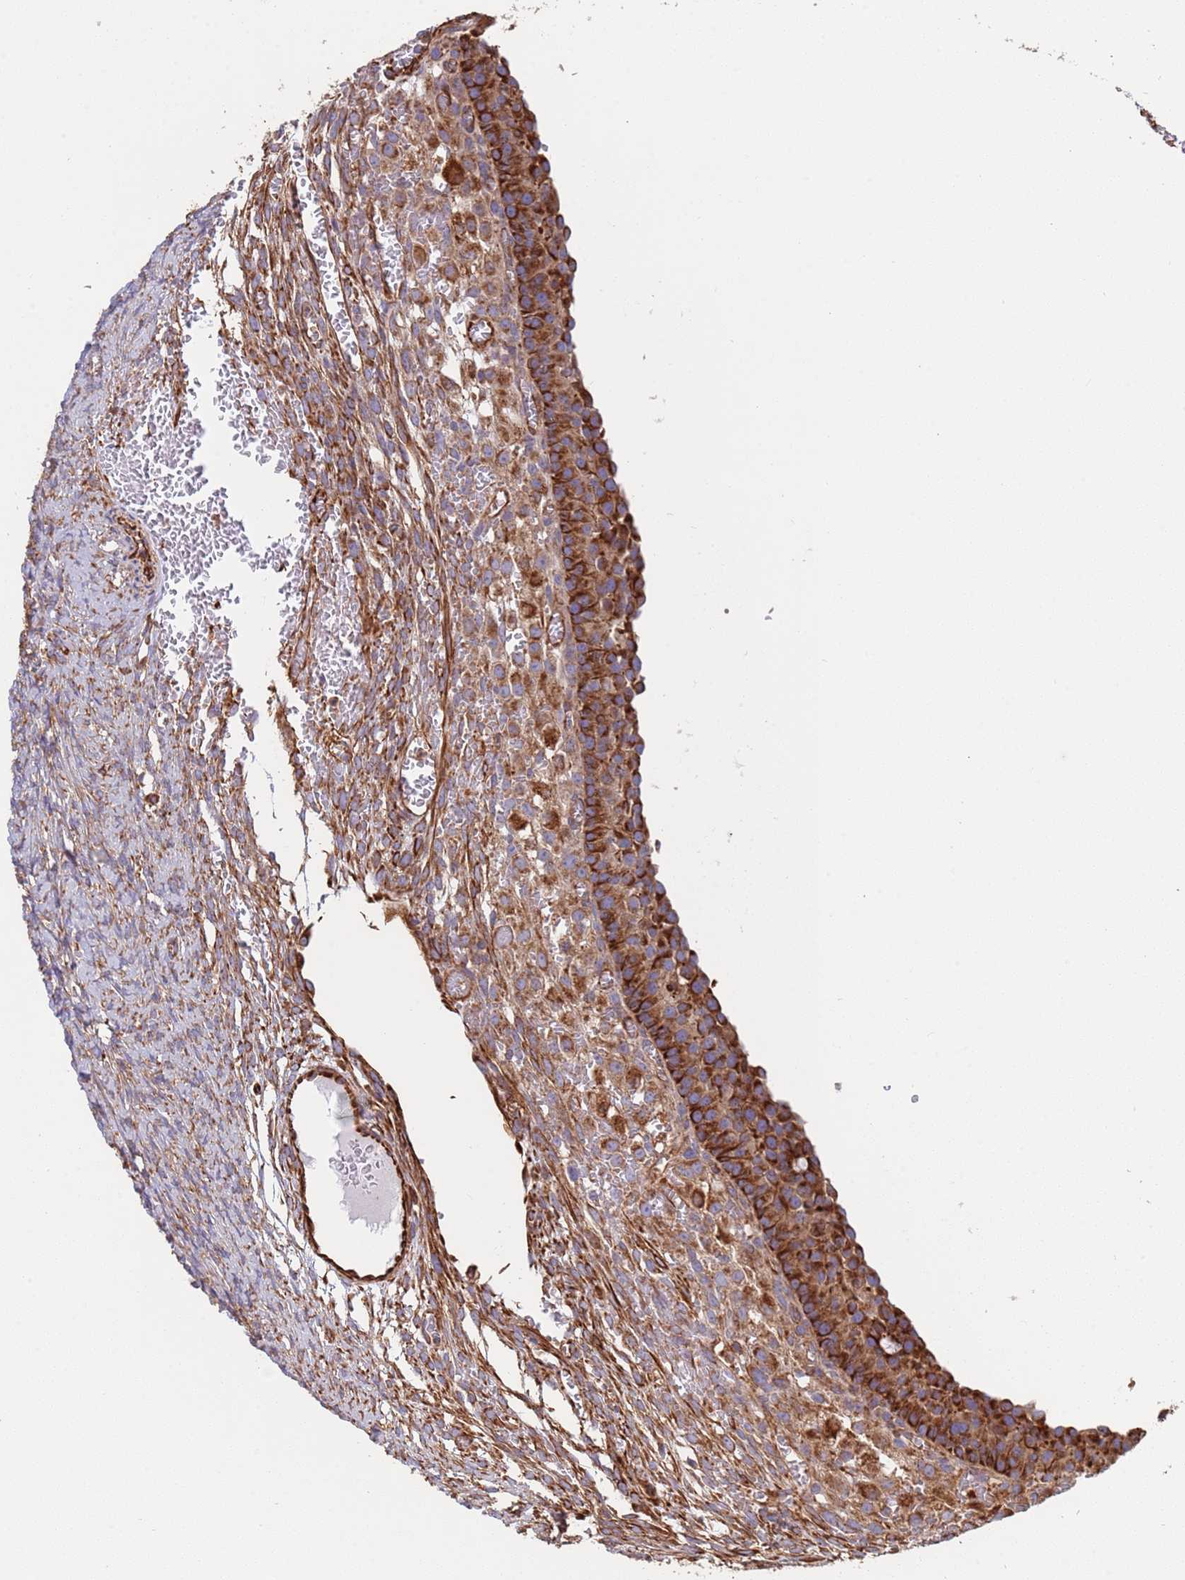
{"staining": {"intensity": "moderate", "quantity": ">75%", "location": "cytoplasmic/membranous"}, "tissue": "ovary", "cell_type": "Ovarian stroma cells", "image_type": "normal", "snomed": [{"axis": "morphology", "description": "Normal tissue, NOS"}, {"axis": "topography", "description": "Ovary"}], "caption": "DAB immunohistochemical staining of benign human ovary shows moderate cytoplasmic/membranous protein expression in approximately >75% of ovarian stroma cells.", "gene": "NUDT12", "patient": {"sex": "female", "age": 39}}